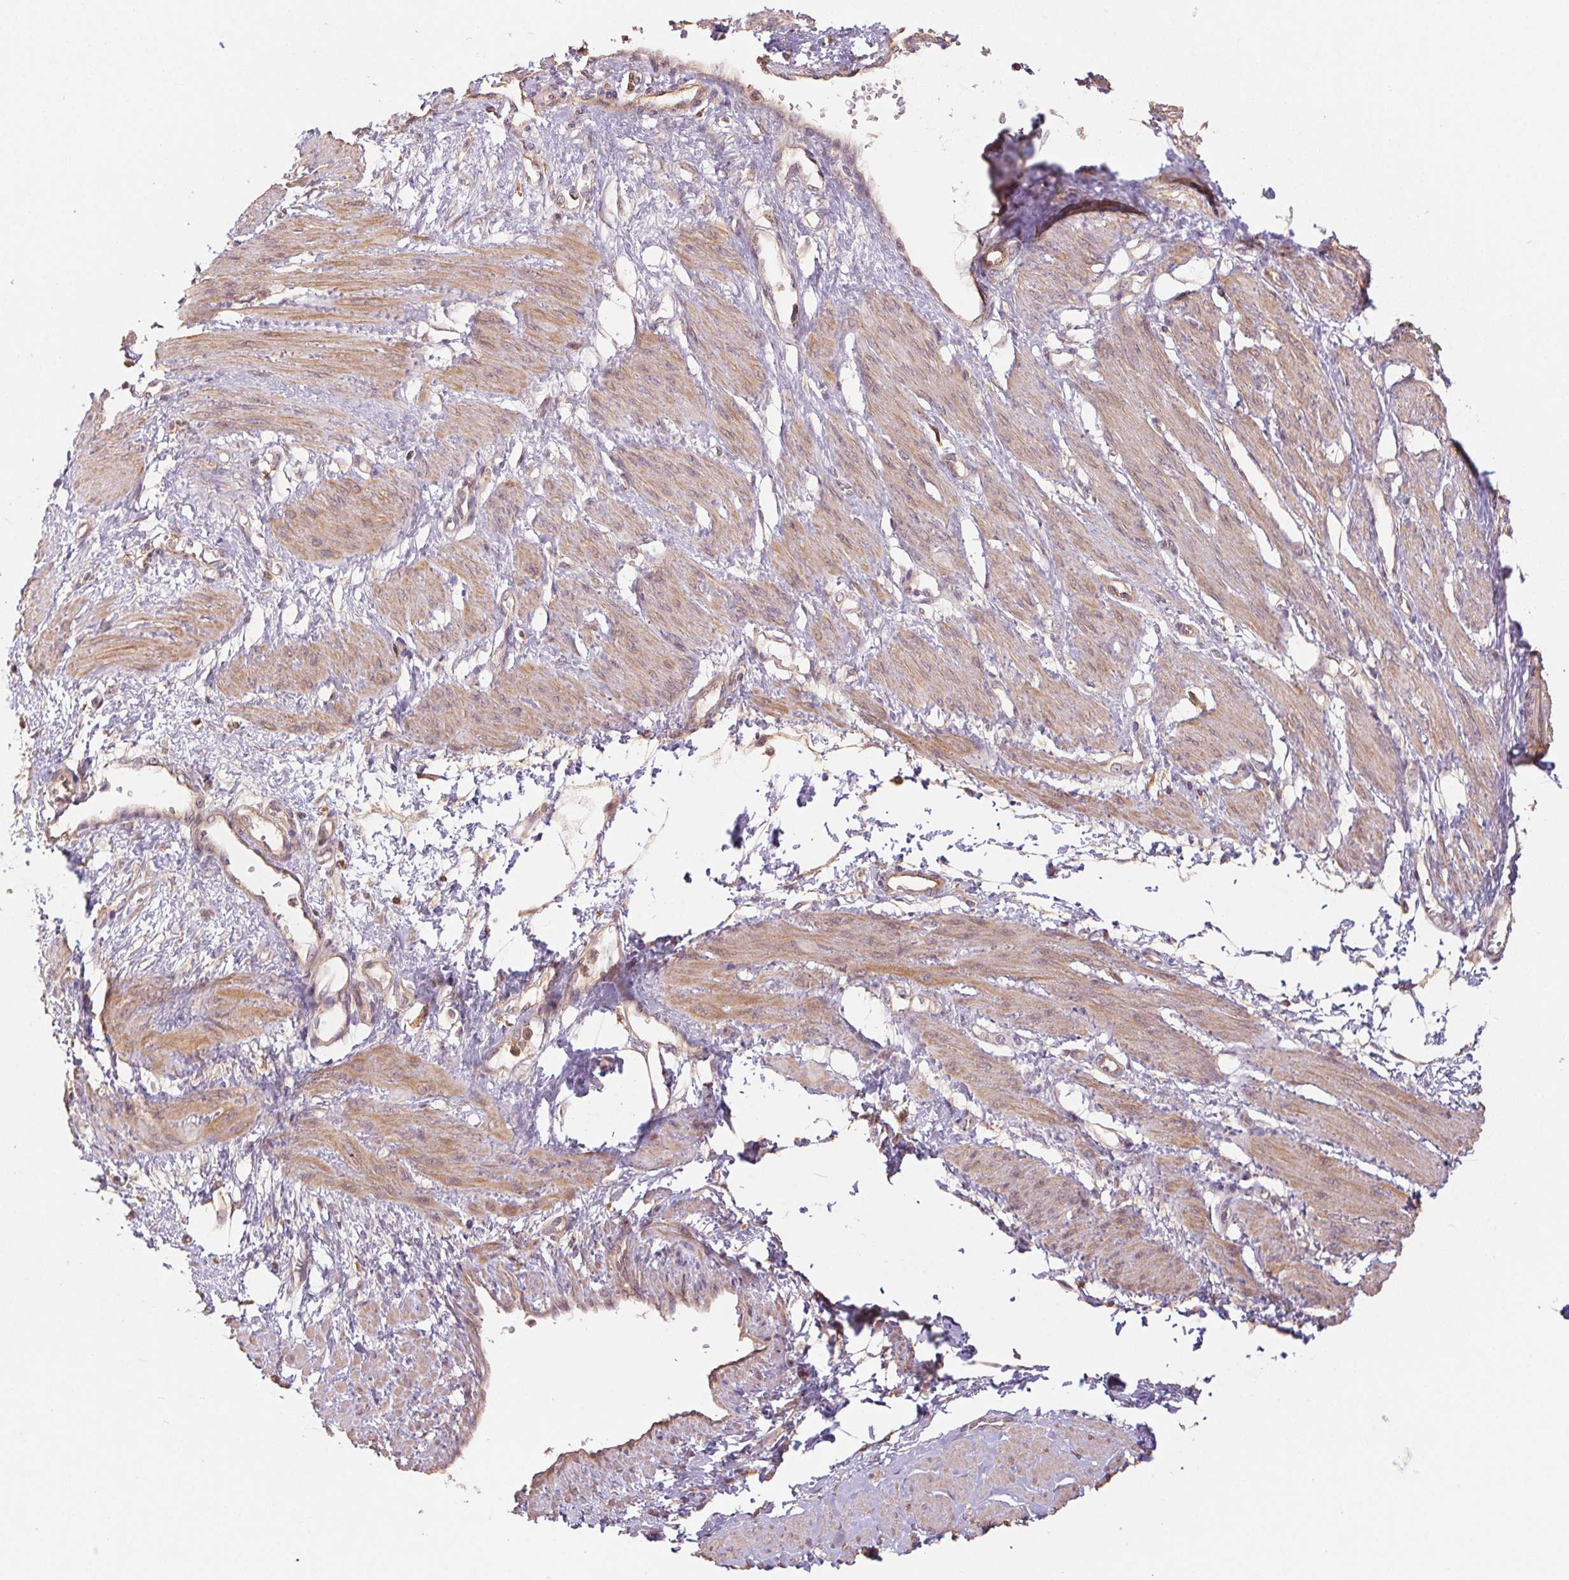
{"staining": {"intensity": "moderate", "quantity": ">75%", "location": "cytoplasmic/membranous"}, "tissue": "smooth muscle", "cell_type": "Smooth muscle cells", "image_type": "normal", "snomed": [{"axis": "morphology", "description": "Normal tissue, NOS"}, {"axis": "topography", "description": "Smooth muscle"}, {"axis": "topography", "description": "Uterus"}], "caption": "Human smooth muscle stained for a protein (brown) reveals moderate cytoplasmic/membranous positive expression in approximately >75% of smooth muscle cells.", "gene": "TUBA1A", "patient": {"sex": "female", "age": 39}}